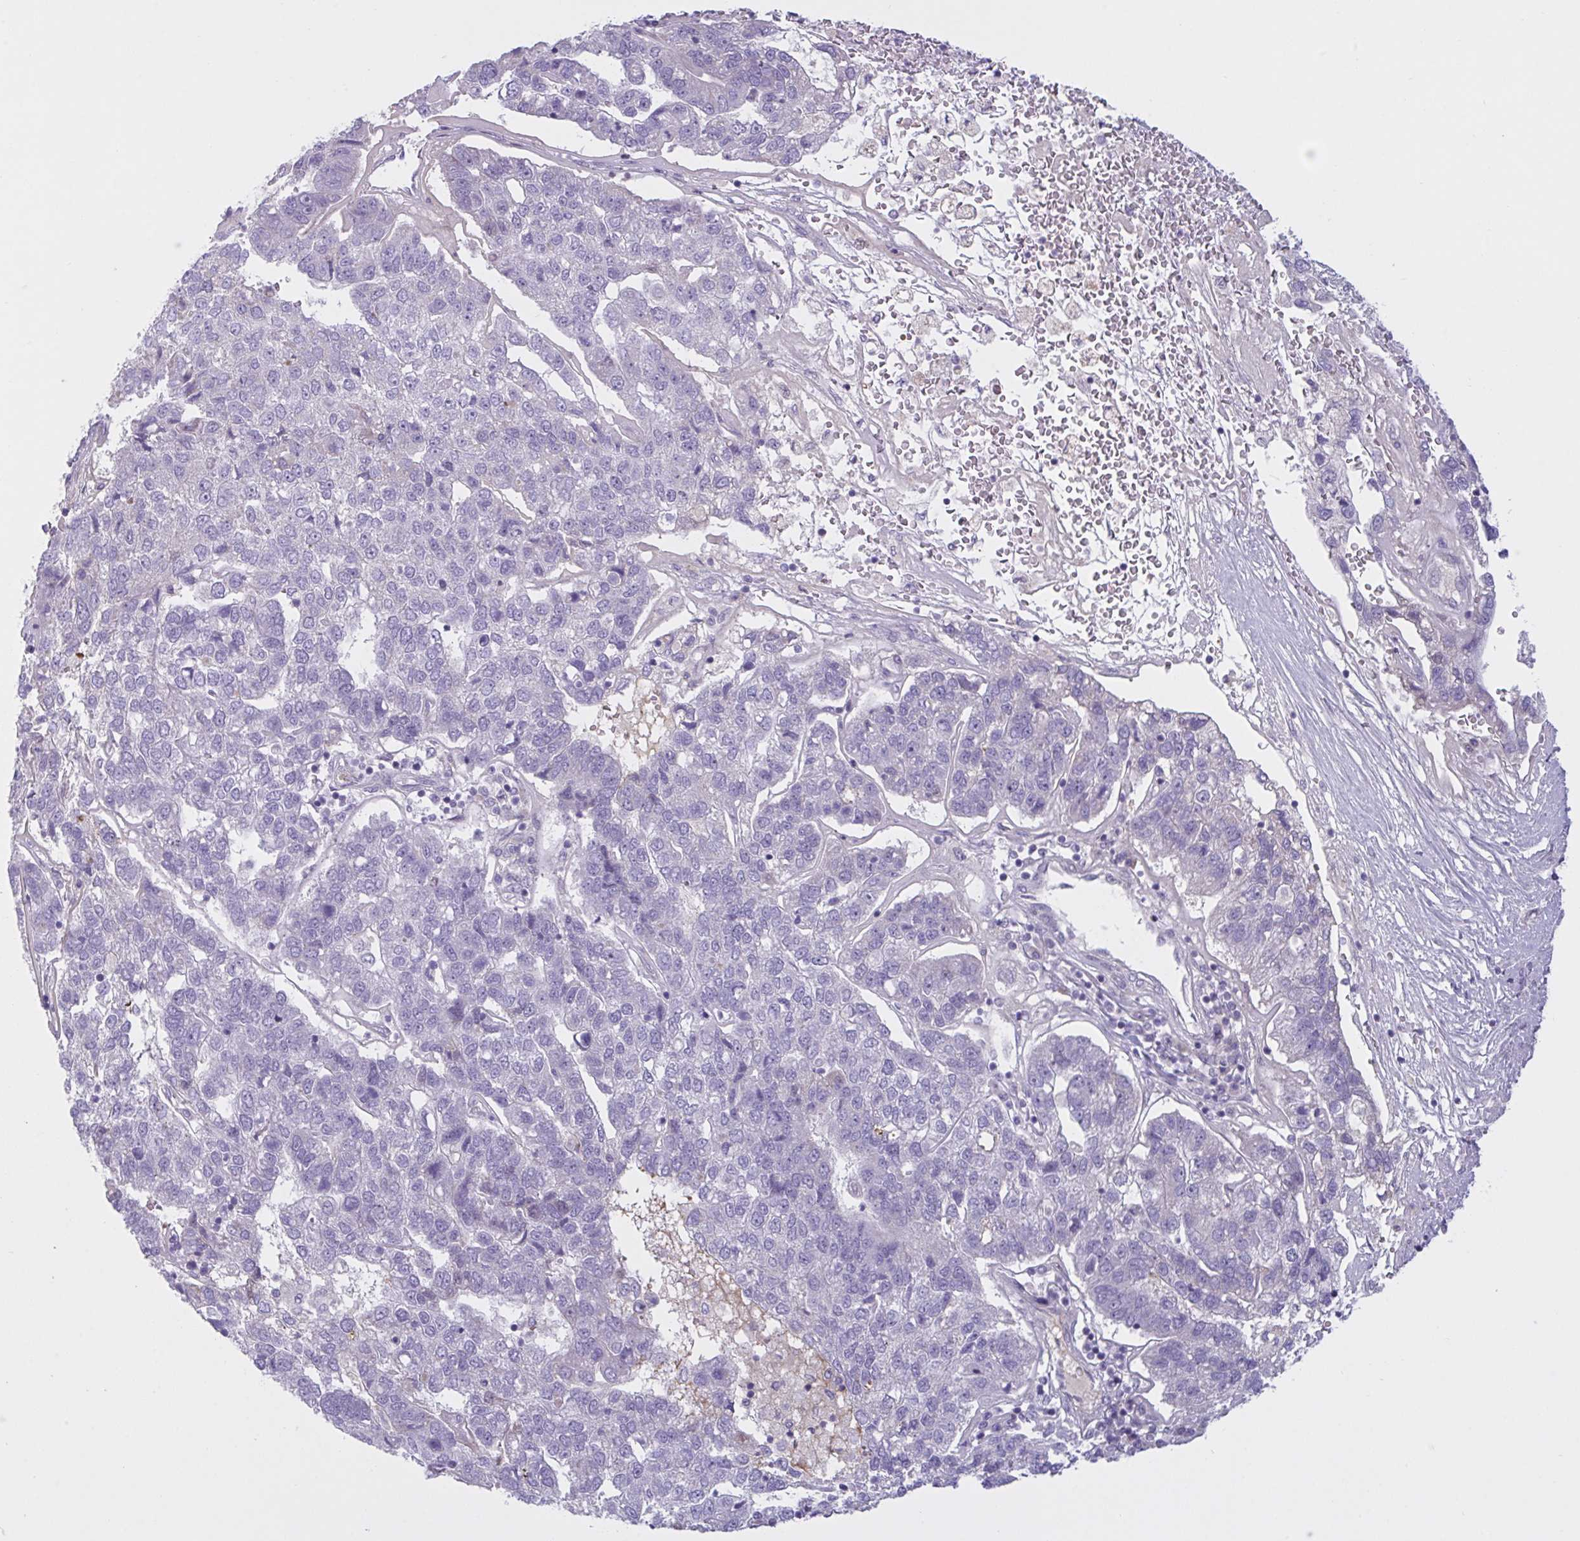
{"staining": {"intensity": "negative", "quantity": "none", "location": "none"}, "tissue": "pancreatic cancer", "cell_type": "Tumor cells", "image_type": "cancer", "snomed": [{"axis": "morphology", "description": "Adenocarcinoma, NOS"}, {"axis": "topography", "description": "Pancreas"}], "caption": "DAB immunohistochemical staining of human adenocarcinoma (pancreatic) displays no significant expression in tumor cells.", "gene": "VWC2", "patient": {"sex": "female", "age": 61}}